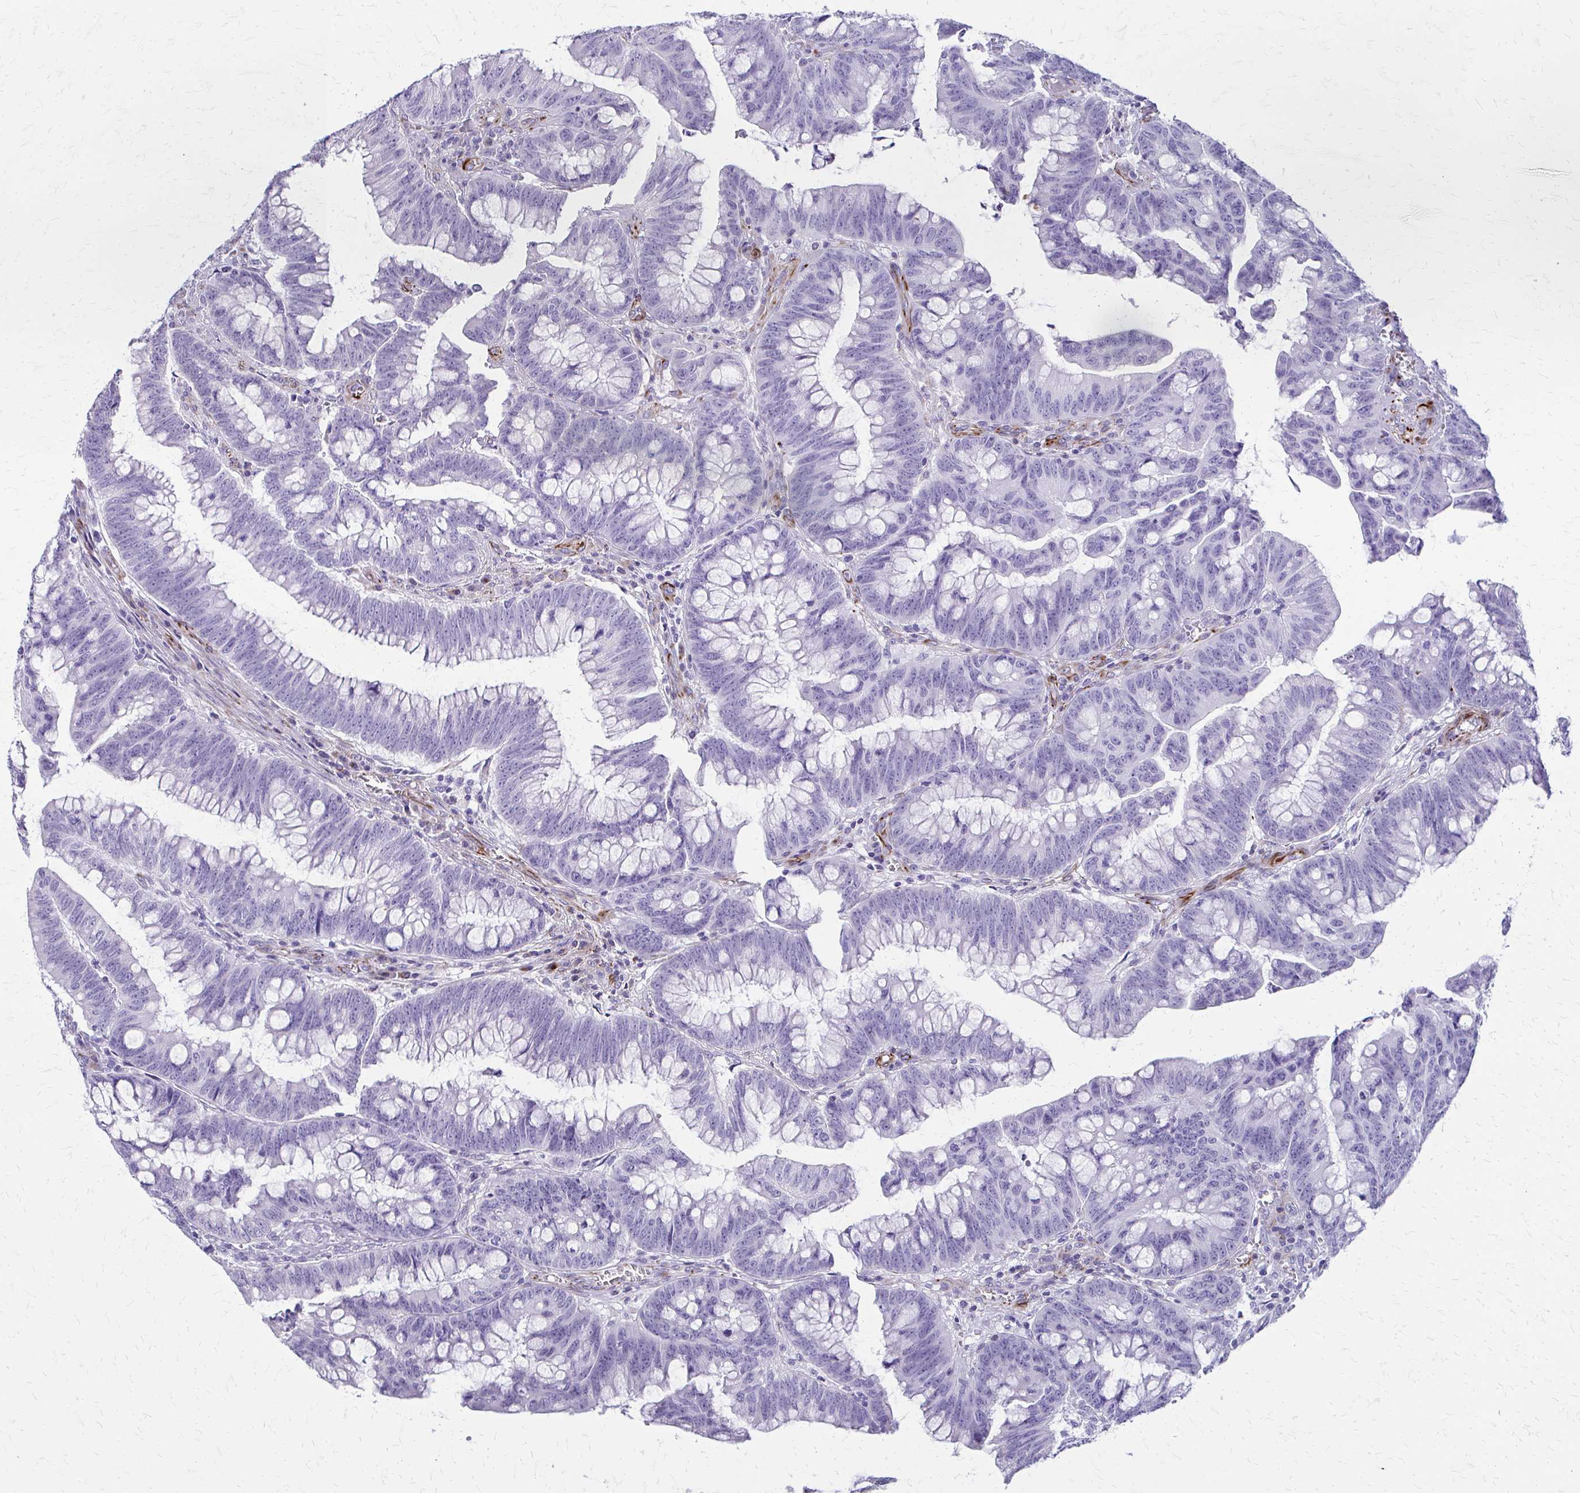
{"staining": {"intensity": "negative", "quantity": "none", "location": "none"}, "tissue": "colorectal cancer", "cell_type": "Tumor cells", "image_type": "cancer", "snomed": [{"axis": "morphology", "description": "Adenocarcinoma, NOS"}, {"axis": "topography", "description": "Colon"}], "caption": "This is an immunohistochemistry micrograph of human adenocarcinoma (colorectal). There is no staining in tumor cells.", "gene": "TRIM6", "patient": {"sex": "male", "age": 62}}